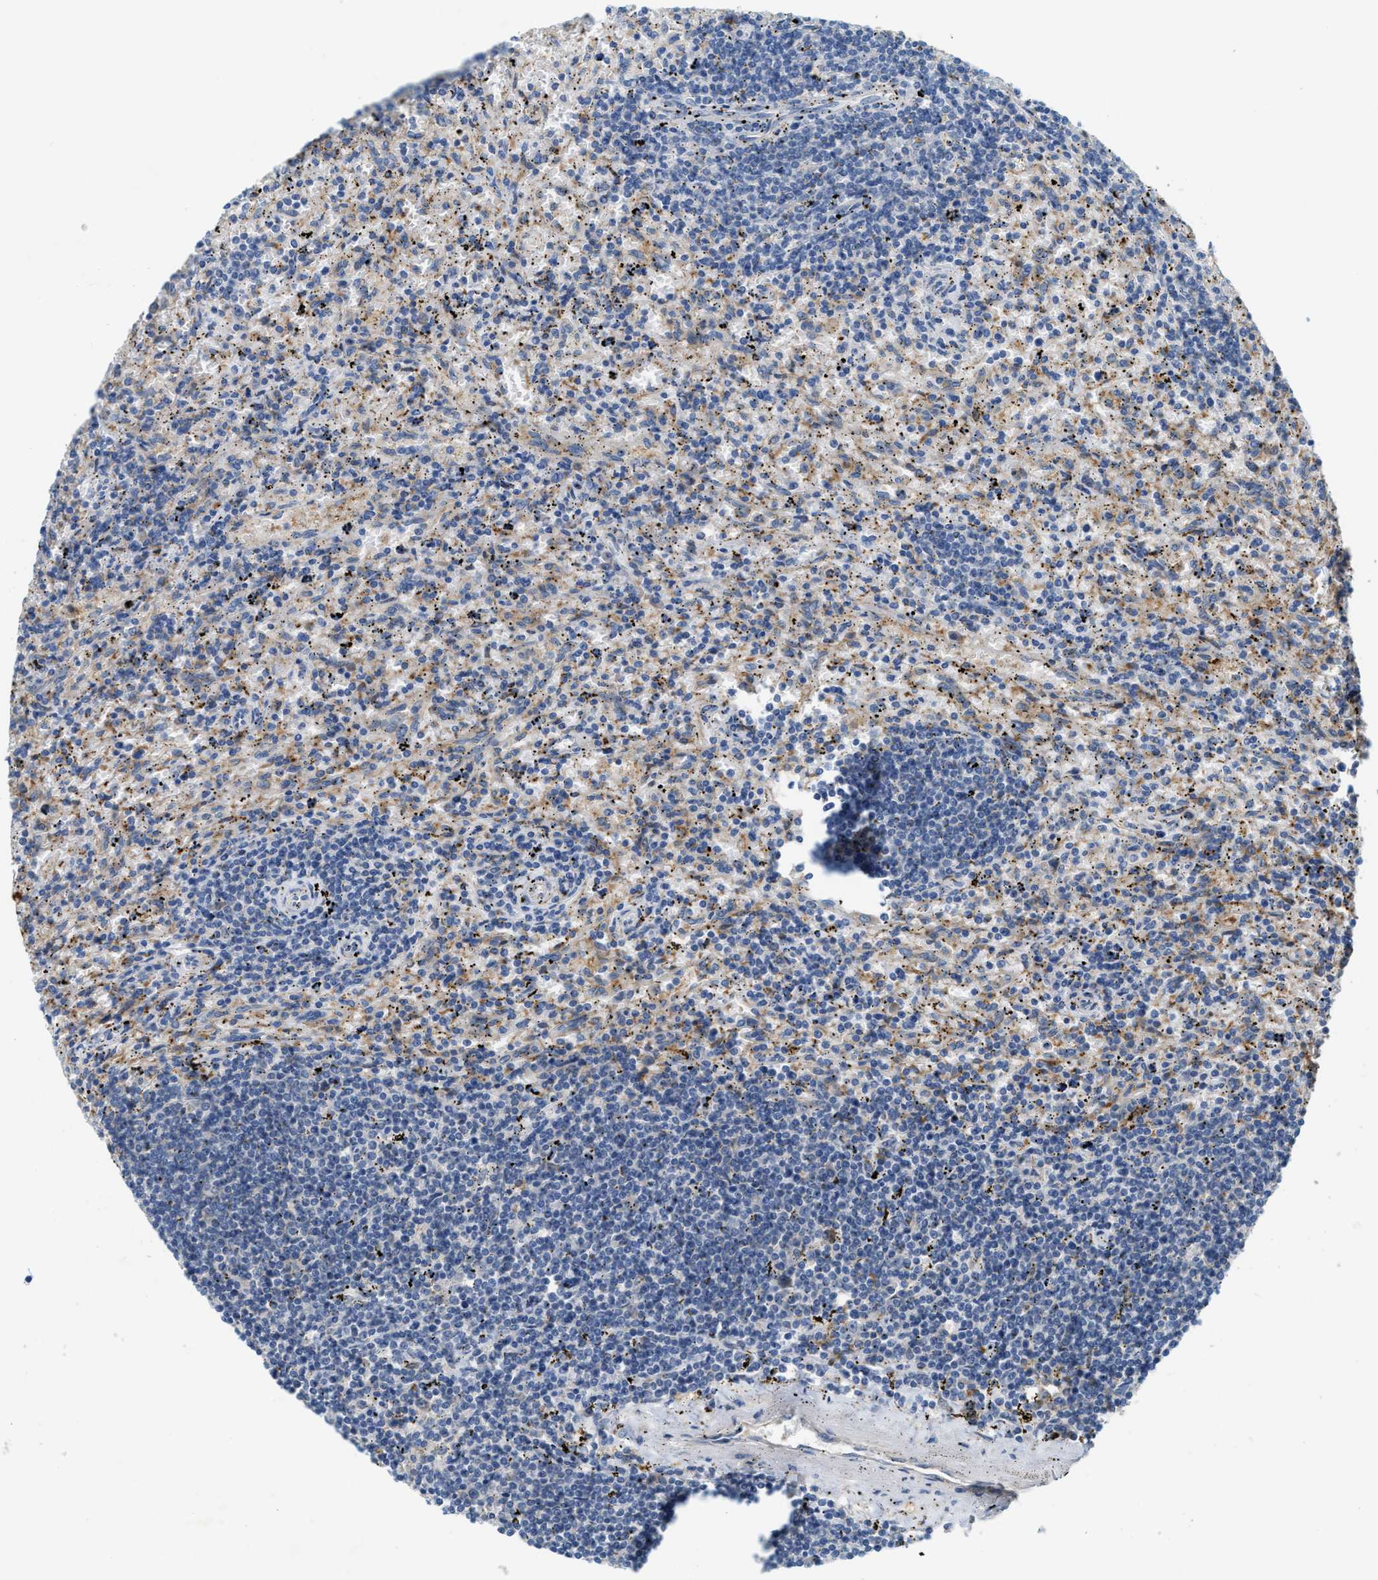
{"staining": {"intensity": "negative", "quantity": "none", "location": "none"}, "tissue": "lymphoma", "cell_type": "Tumor cells", "image_type": "cancer", "snomed": [{"axis": "morphology", "description": "Malignant lymphoma, non-Hodgkin's type, Low grade"}, {"axis": "topography", "description": "Spleen"}], "caption": "Immunohistochemistry (IHC) of low-grade malignant lymphoma, non-Hodgkin's type reveals no positivity in tumor cells. (Brightfield microscopy of DAB immunohistochemistry (IHC) at high magnification).", "gene": "KLHDC10", "patient": {"sex": "male", "age": 76}}